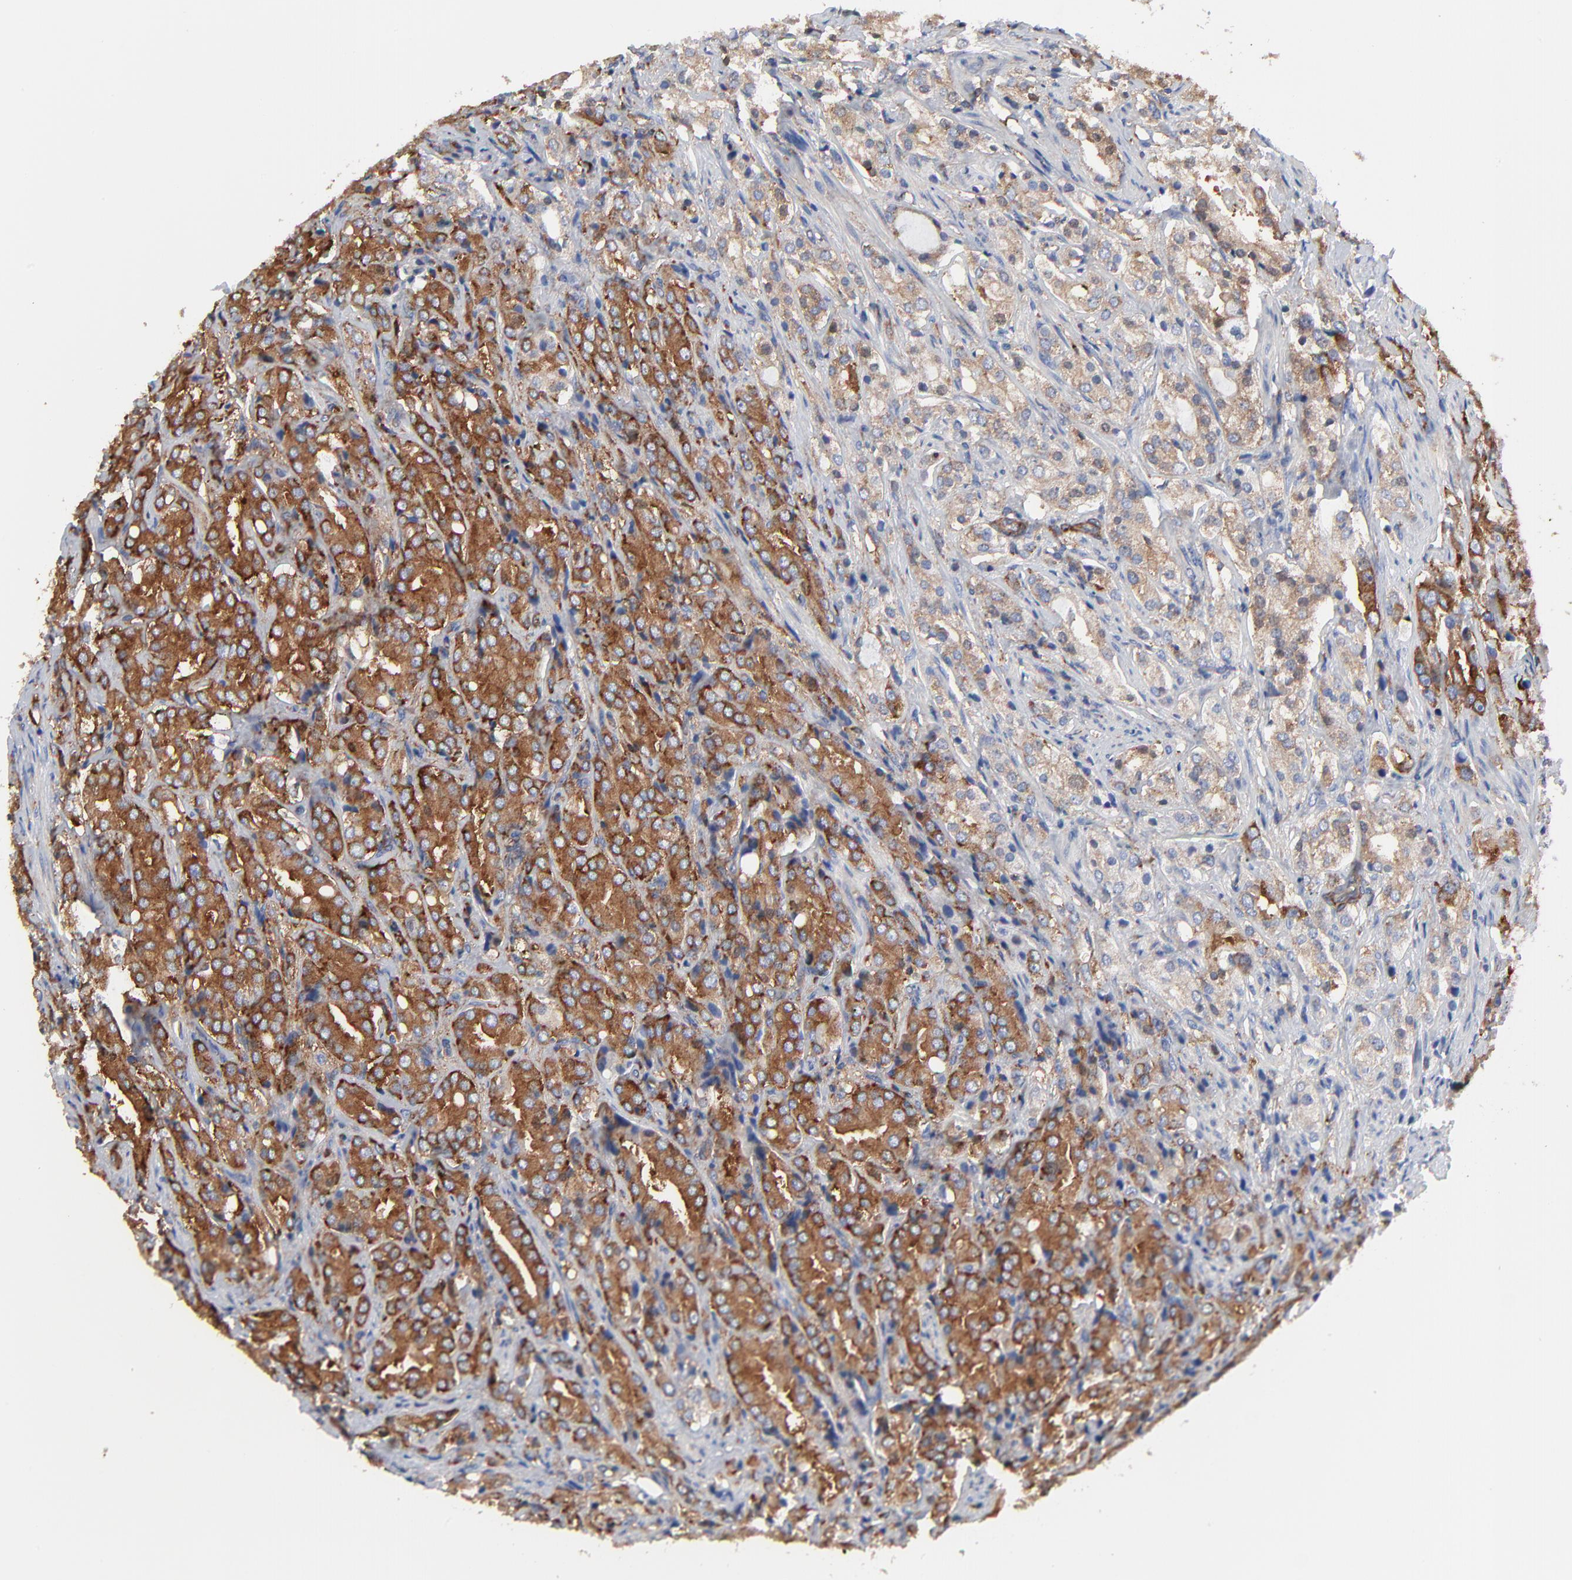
{"staining": {"intensity": "strong", "quantity": ">75%", "location": "cytoplasmic/membranous"}, "tissue": "prostate cancer", "cell_type": "Tumor cells", "image_type": "cancer", "snomed": [{"axis": "morphology", "description": "Adenocarcinoma, High grade"}, {"axis": "topography", "description": "Prostate"}], "caption": "This photomicrograph shows immunohistochemistry staining of prostate cancer, with high strong cytoplasmic/membranous staining in about >75% of tumor cells.", "gene": "CD2AP", "patient": {"sex": "male", "age": 68}}